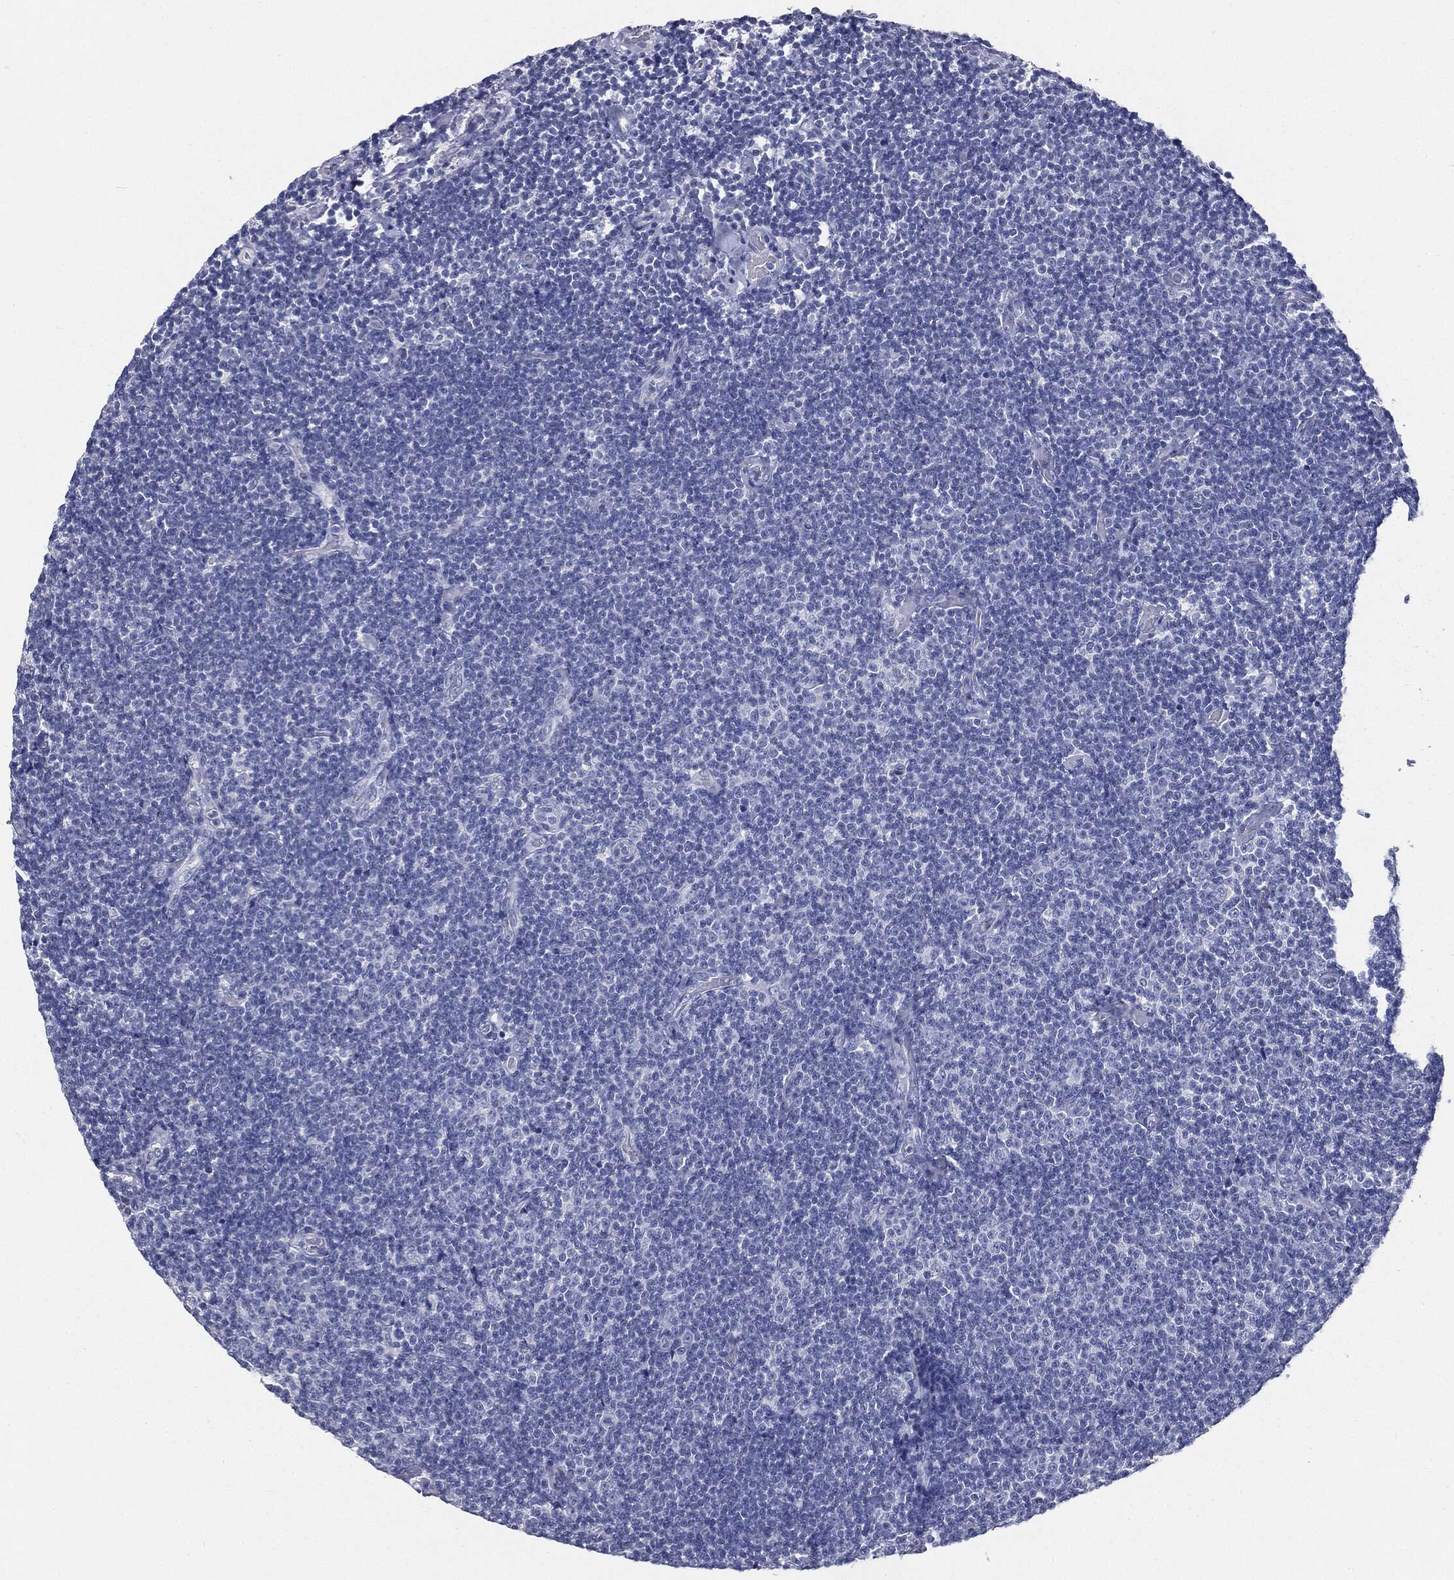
{"staining": {"intensity": "negative", "quantity": "none", "location": "none"}, "tissue": "lymphoma", "cell_type": "Tumor cells", "image_type": "cancer", "snomed": [{"axis": "morphology", "description": "Malignant lymphoma, non-Hodgkin's type, Low grade"}, {"axis": "topography", "description": "Lymph node"}], "caption": "Immunohistochemistry (IHC) of lymphoma reveals no staining in tumor cells.", "gene": "CUZD1", "patient": {"sex": "male", "age": 81}}